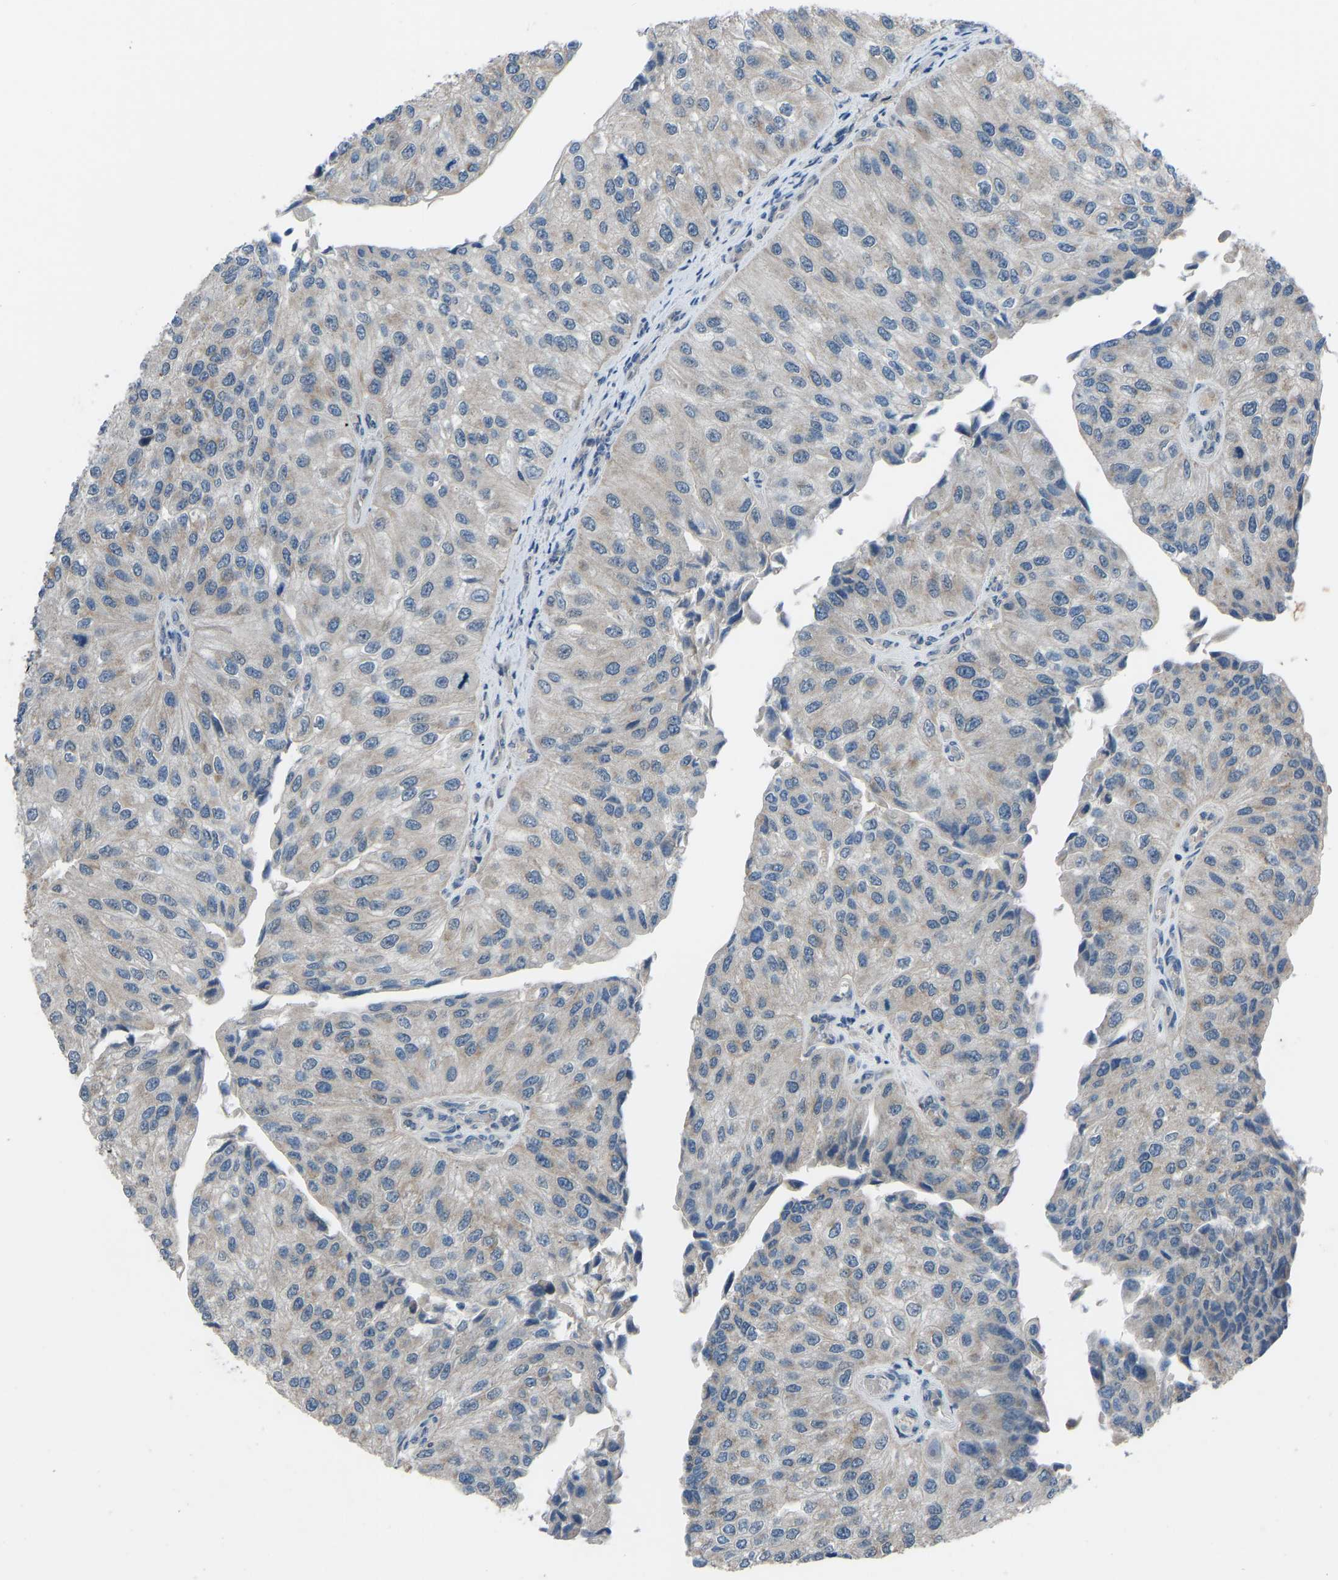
{"staining": {"intensity": "negative", "quantity": "none", "location": "none"}, "tissue": "urothelial cancer", "cell_type": "Tumor cells", "image_type": "cancer", "snomed": [{"axis": "morphology", "description": "Urothelial carcinoma, High grade"}, {"axis": "topography", "description": "Kidney"}, {"axis": "topography", "description": "Urinary bladder"}], "caption": "High magnification brightfield microscopy of high-grade urothelial carcinoma stained with DAB (3,3'-diaminobenzidine) (brown) and counterstained with hematoxylin (blue): tumor cells show no significant staining.", "gene": "CDK2AP1", "patient": {"sex": "male", "age": 77}}